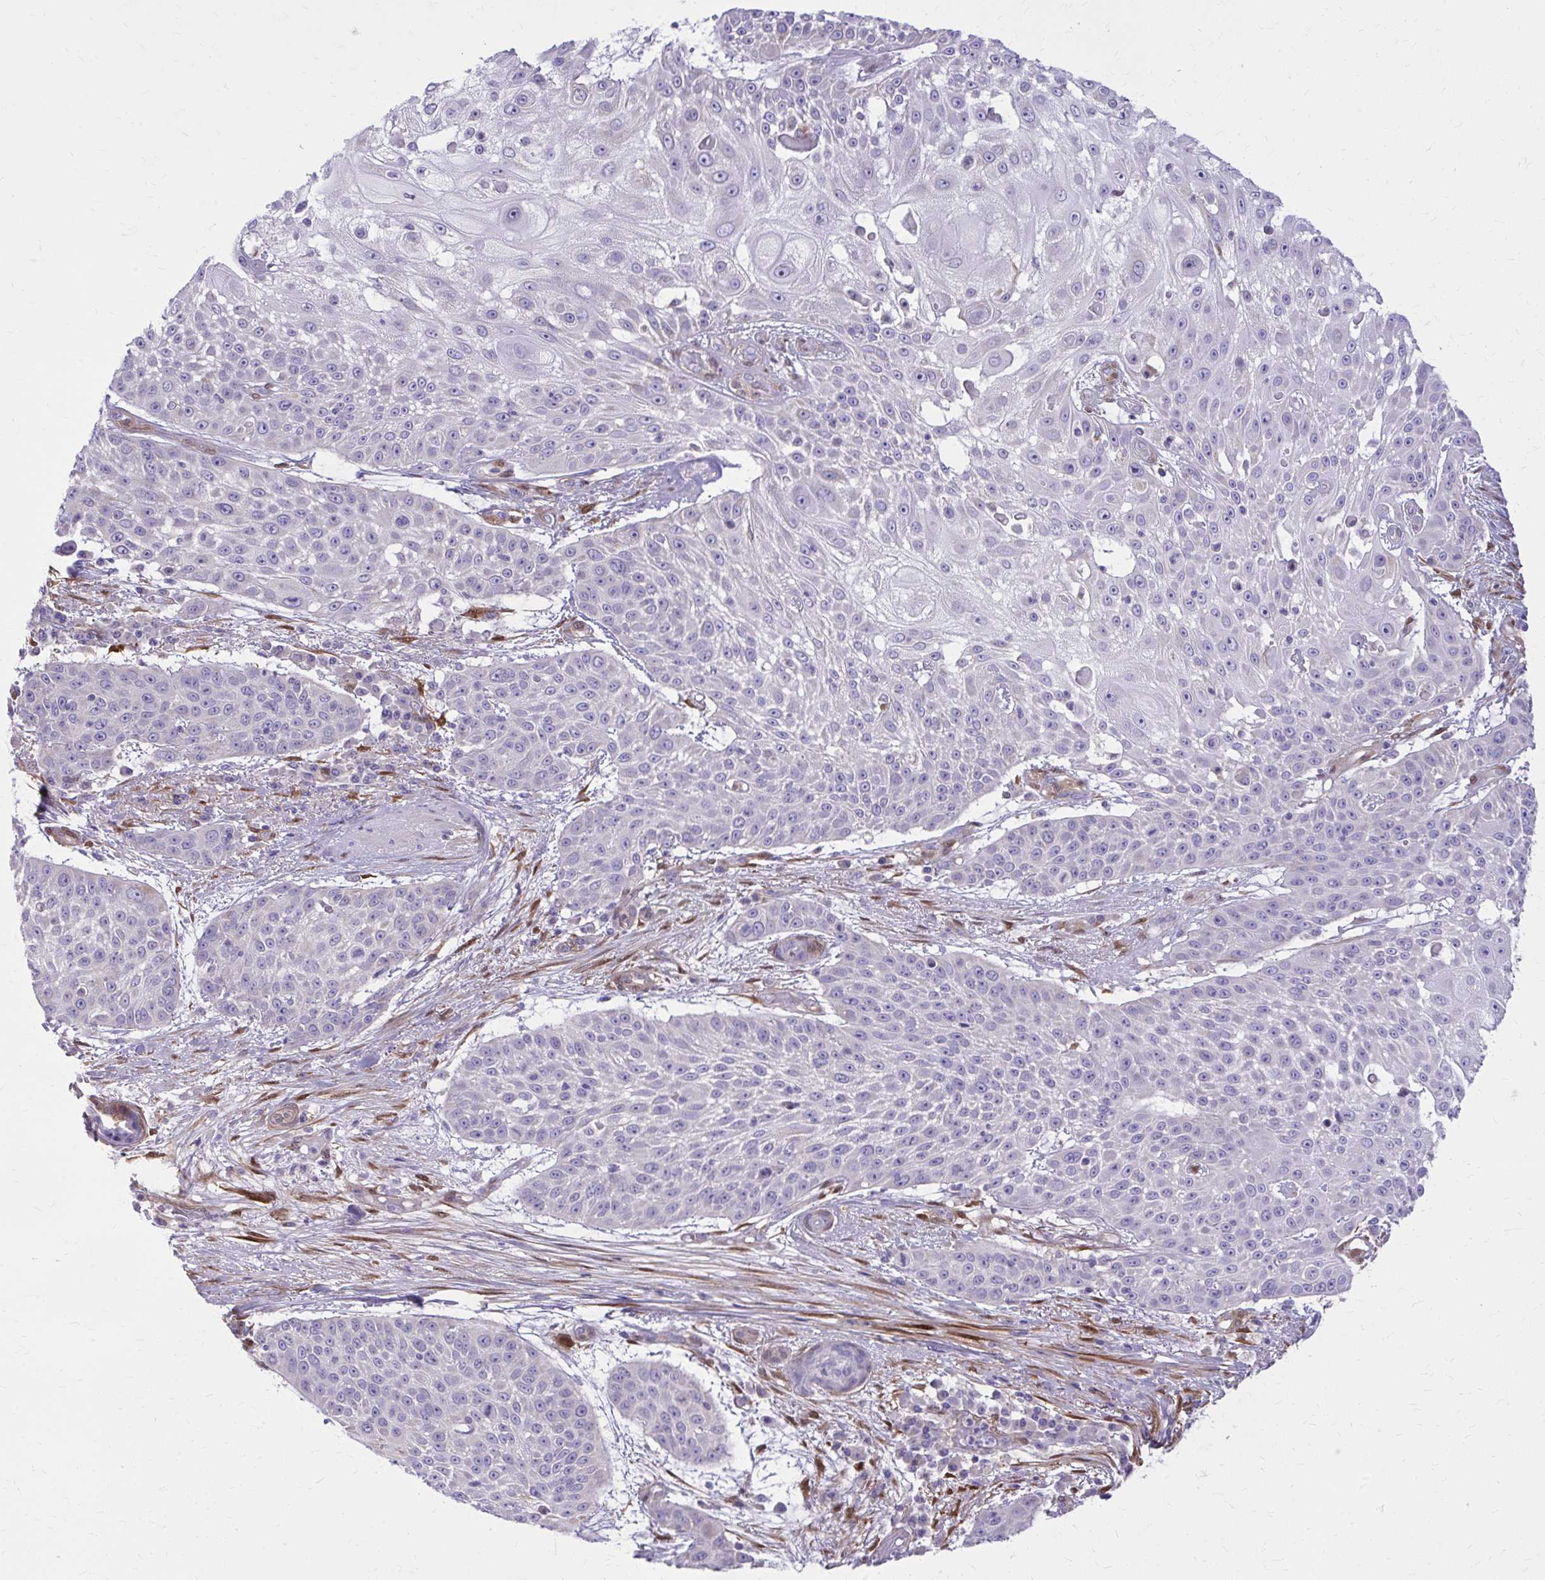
{"staining": {"intensity": "negative", "quantity": "none", "location": "none"}, "tissue": "skin cancer", "cell_type": "Tumor cells", "image_type": "cancer", "snomed": [{"axis": "morphology", "description": "Squamous cell carcinoma, NOS"}, {"axis": "topography", "description": "Skin"}], "caption": "Tumor cells are negative for protein expression in human skin cancer (squamous cell carcinoma).", "gene": "NNMT", "patient": {"sex": "female", "age": 86}}